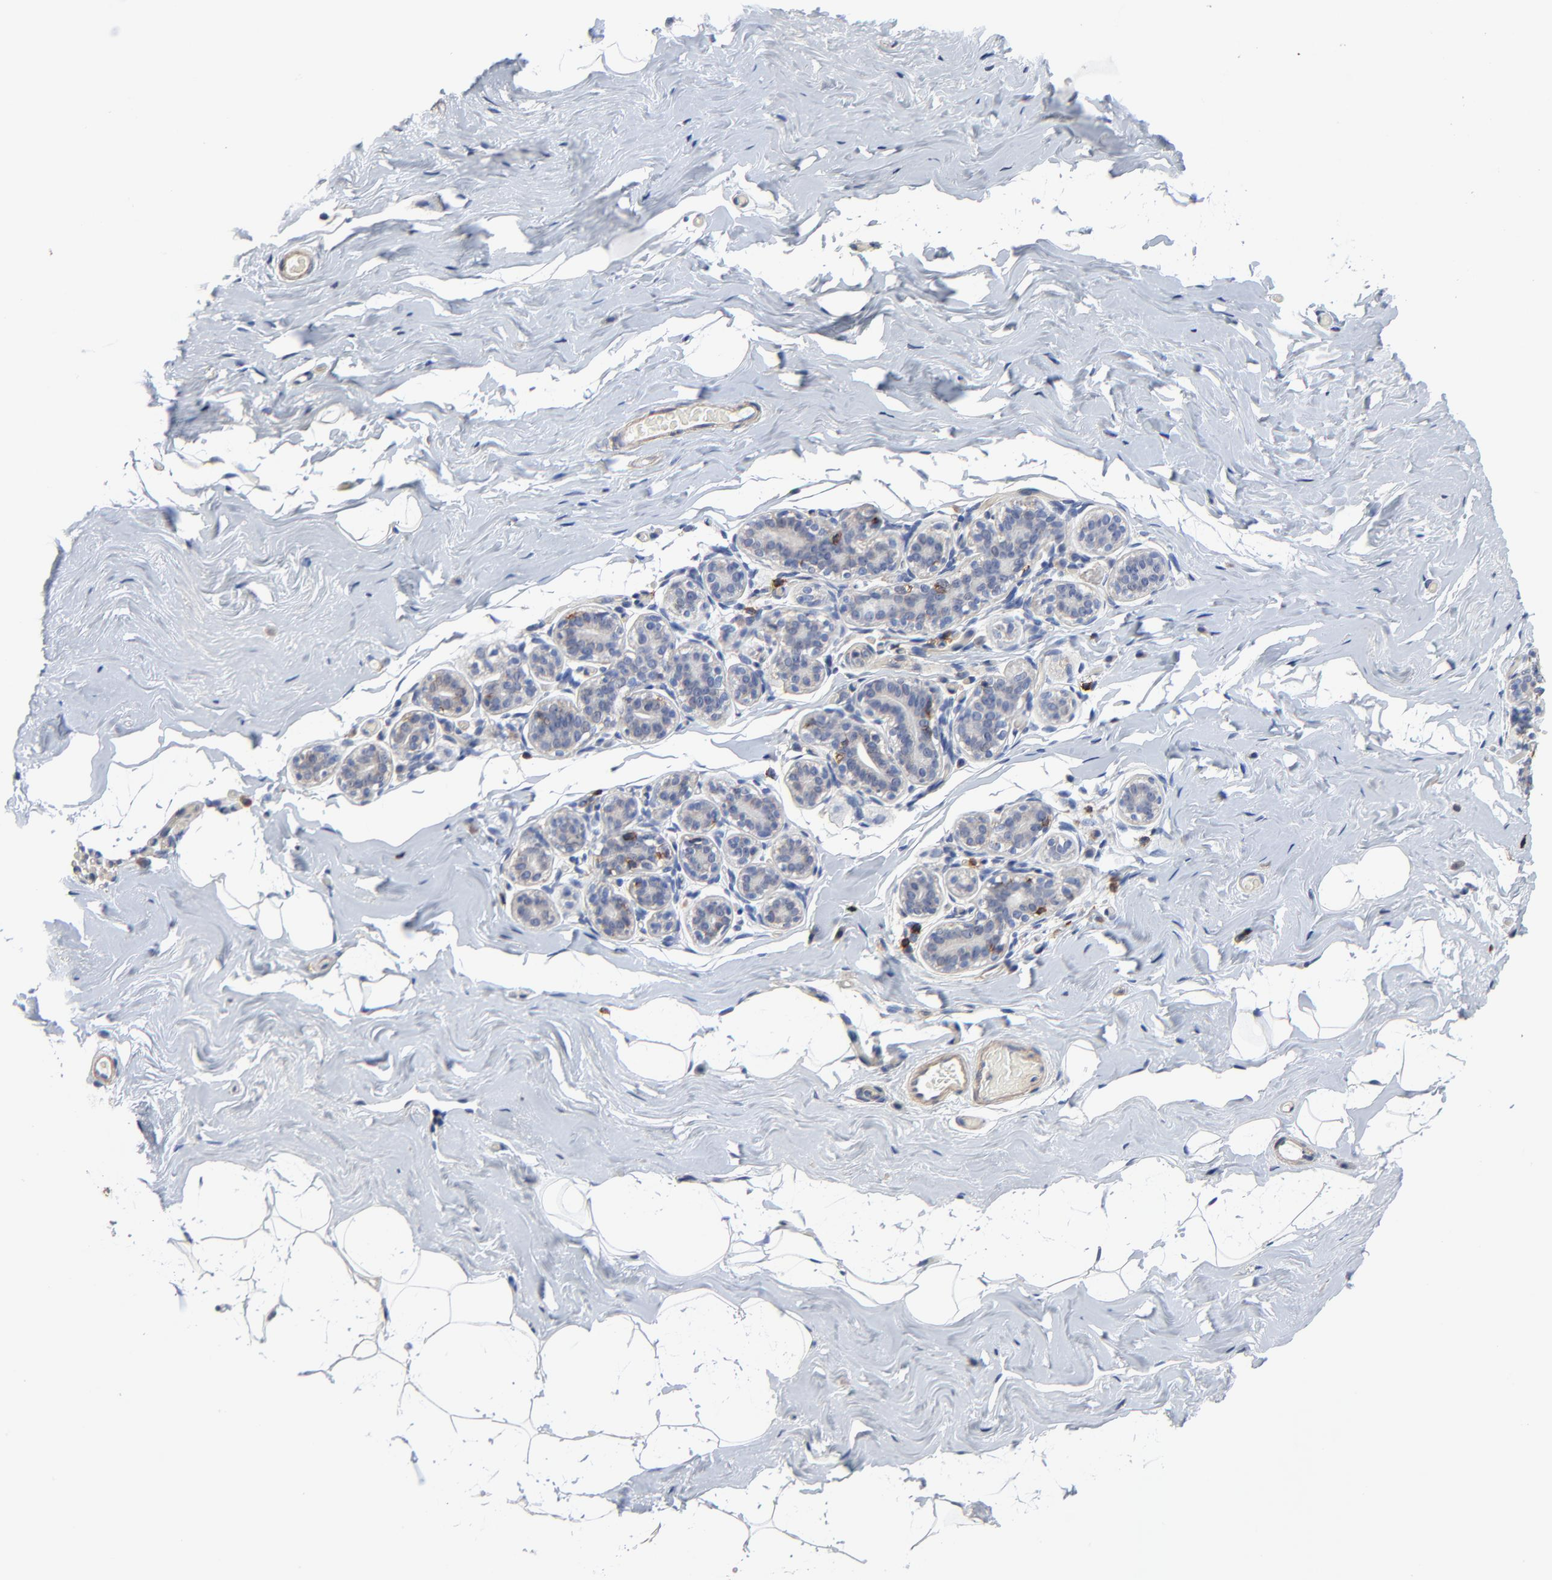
{"staining": {"intensity": "negative", "quantity": "none", "location": "none"}, "tissue": "breast", "cell_type": "Adipocytes", "image_type": "normal", "snomed": [{"axis": "morphology", "description": "Normal tissue, NOS"}, {"axis": "topography", "description": "Breast"}, {"axis": "topography", "description": "Soft tissue"}], "caption": "A high-resolution image shows immunohistochemistry (IHC) staining of unremarkable breast, which displays no significant positivity in adipocytes. Nuclei are stained in blue.", "gene": "SKAP1", "patient": {"sex": "female", "age": 75}}